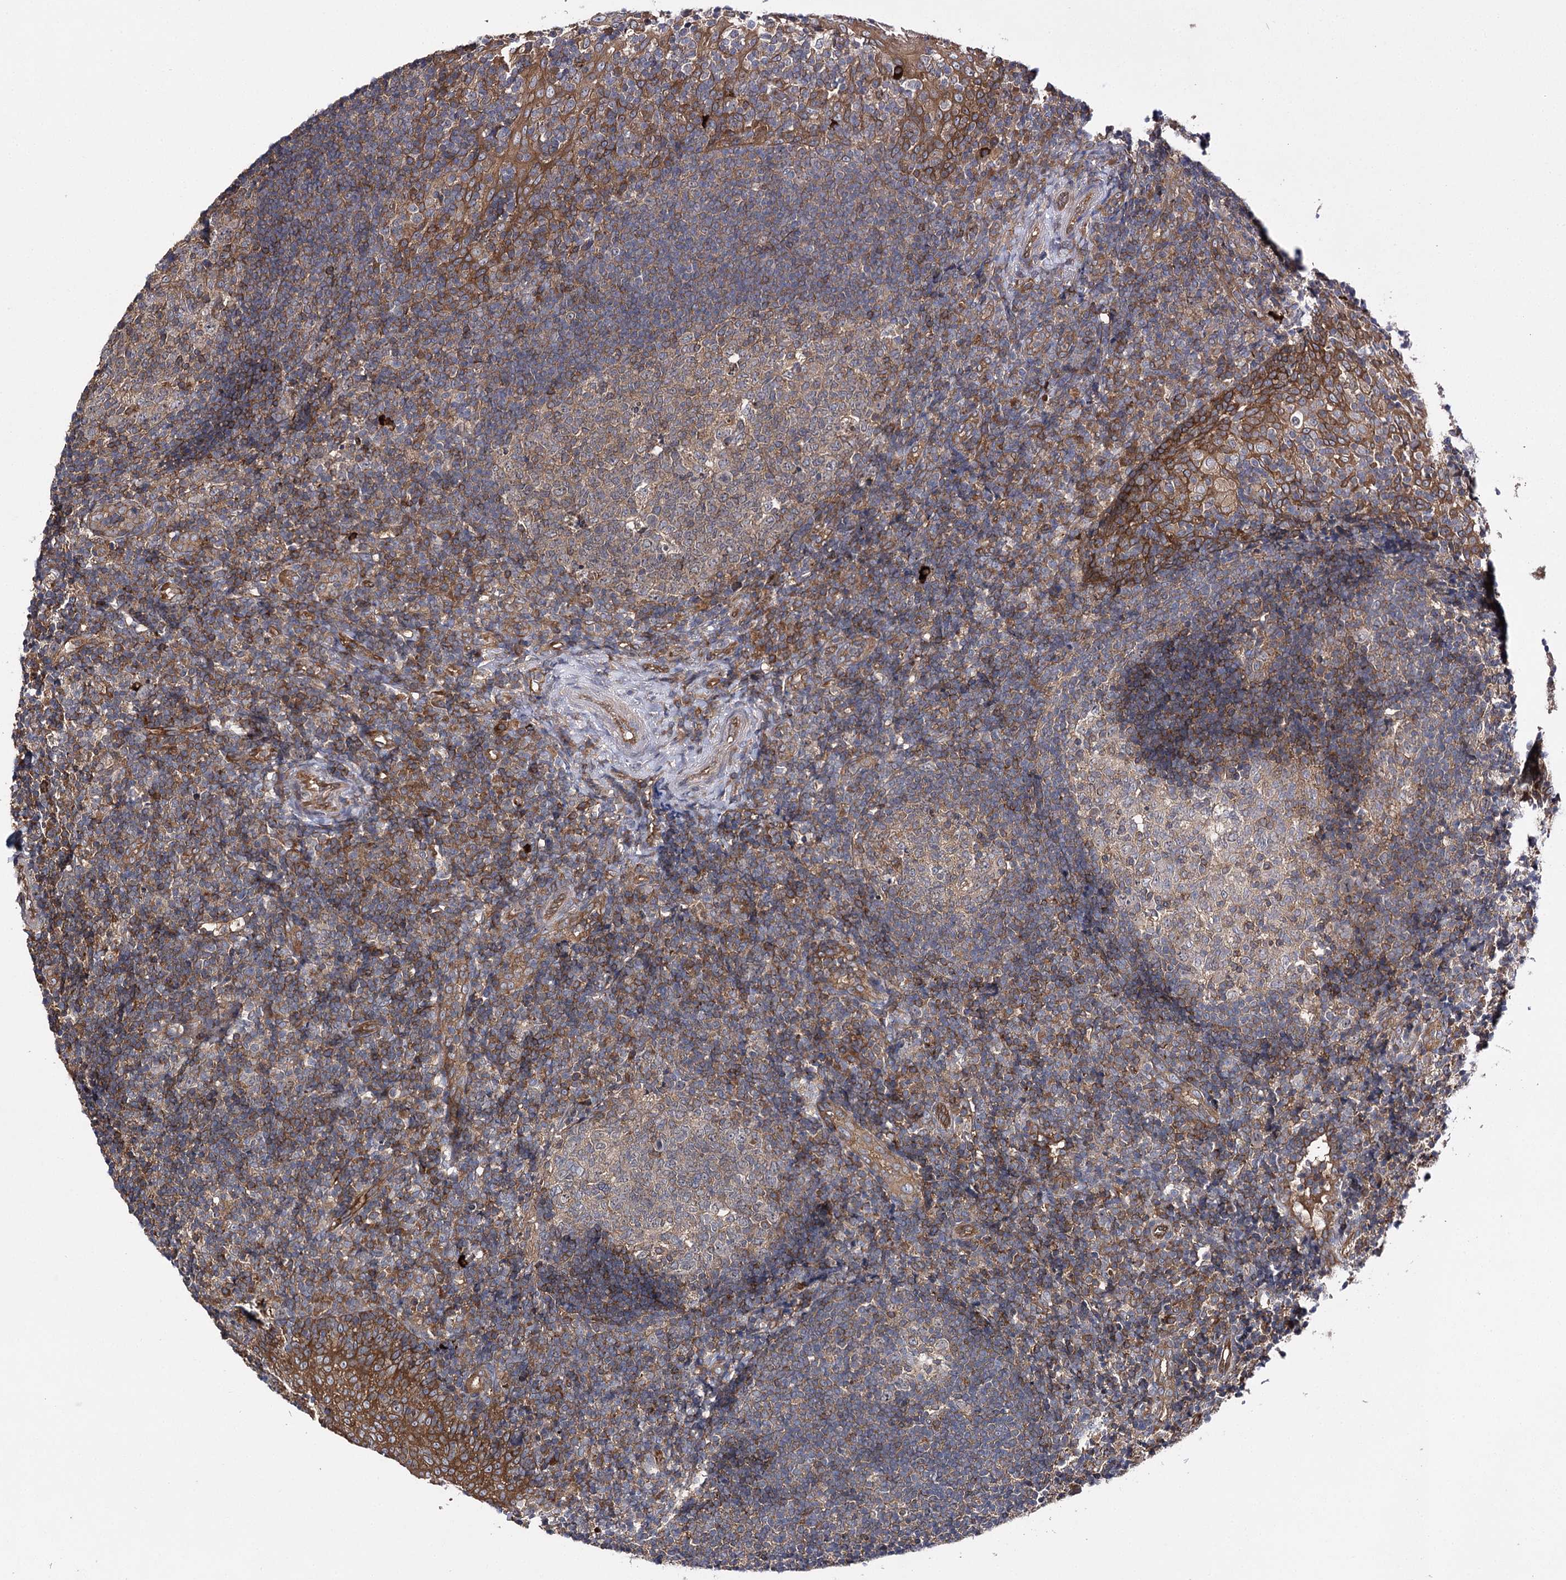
{"staining": {"intensity": "weak", "quantity": "<25%", "location": "cytoplasmic/membranous"}, "tissue": "tonsil", "cell_type": "Germinal center cells", "image_type": "normal", "snomed": [{"axis": "morphology", "description": "Normal tissue, NOS"}, {"axis": "topography", "description": "Tonsil"}], "caption": "The photomicrograph demonstrates no significant staining in germinal center cells of tonsil.", "gene": "BCR", "patient": {"sex": "female", "age": 40}}